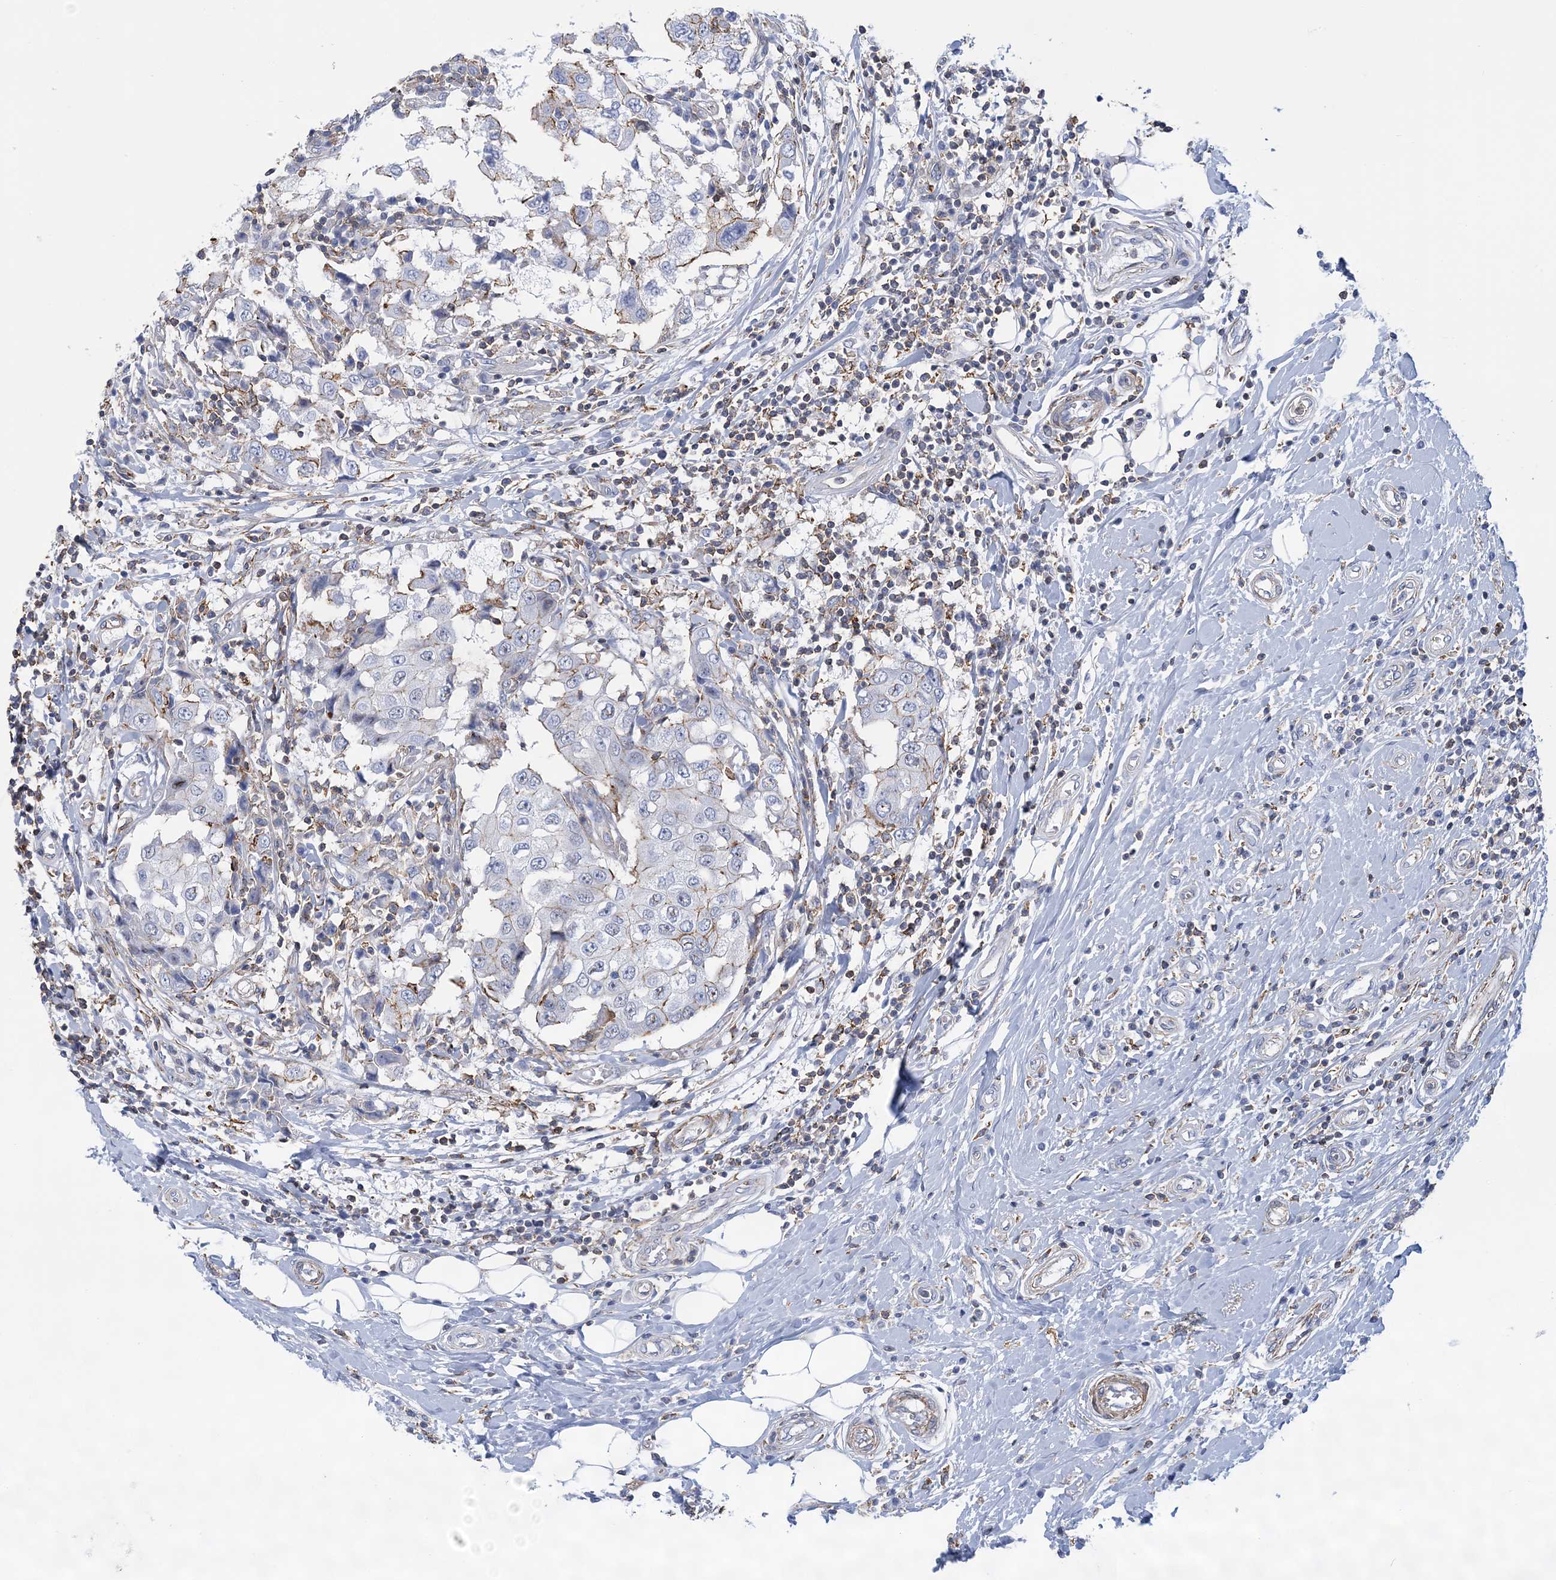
{"staining": {"intensity": "moderate", "quantity": "<25%", "location": "cytoplasmic/membranous"}, "tissue": "breast cancer", "cell_type": "Tumor cells", "image_type": "cancer", "snomed": [{"axis": "morphology", "description": "Duct carcinoma"}, {"axis": "topography", "description": "Breast"}], "caption": "A photomicrograph of invasive ductal carcinoma (breast) stained for a protein demonstrates moderate cytoplasmic/membranous brown staining in tumor cells.", "gene": "C11orf21", "patient": {"sex": "female", "age": 27}}